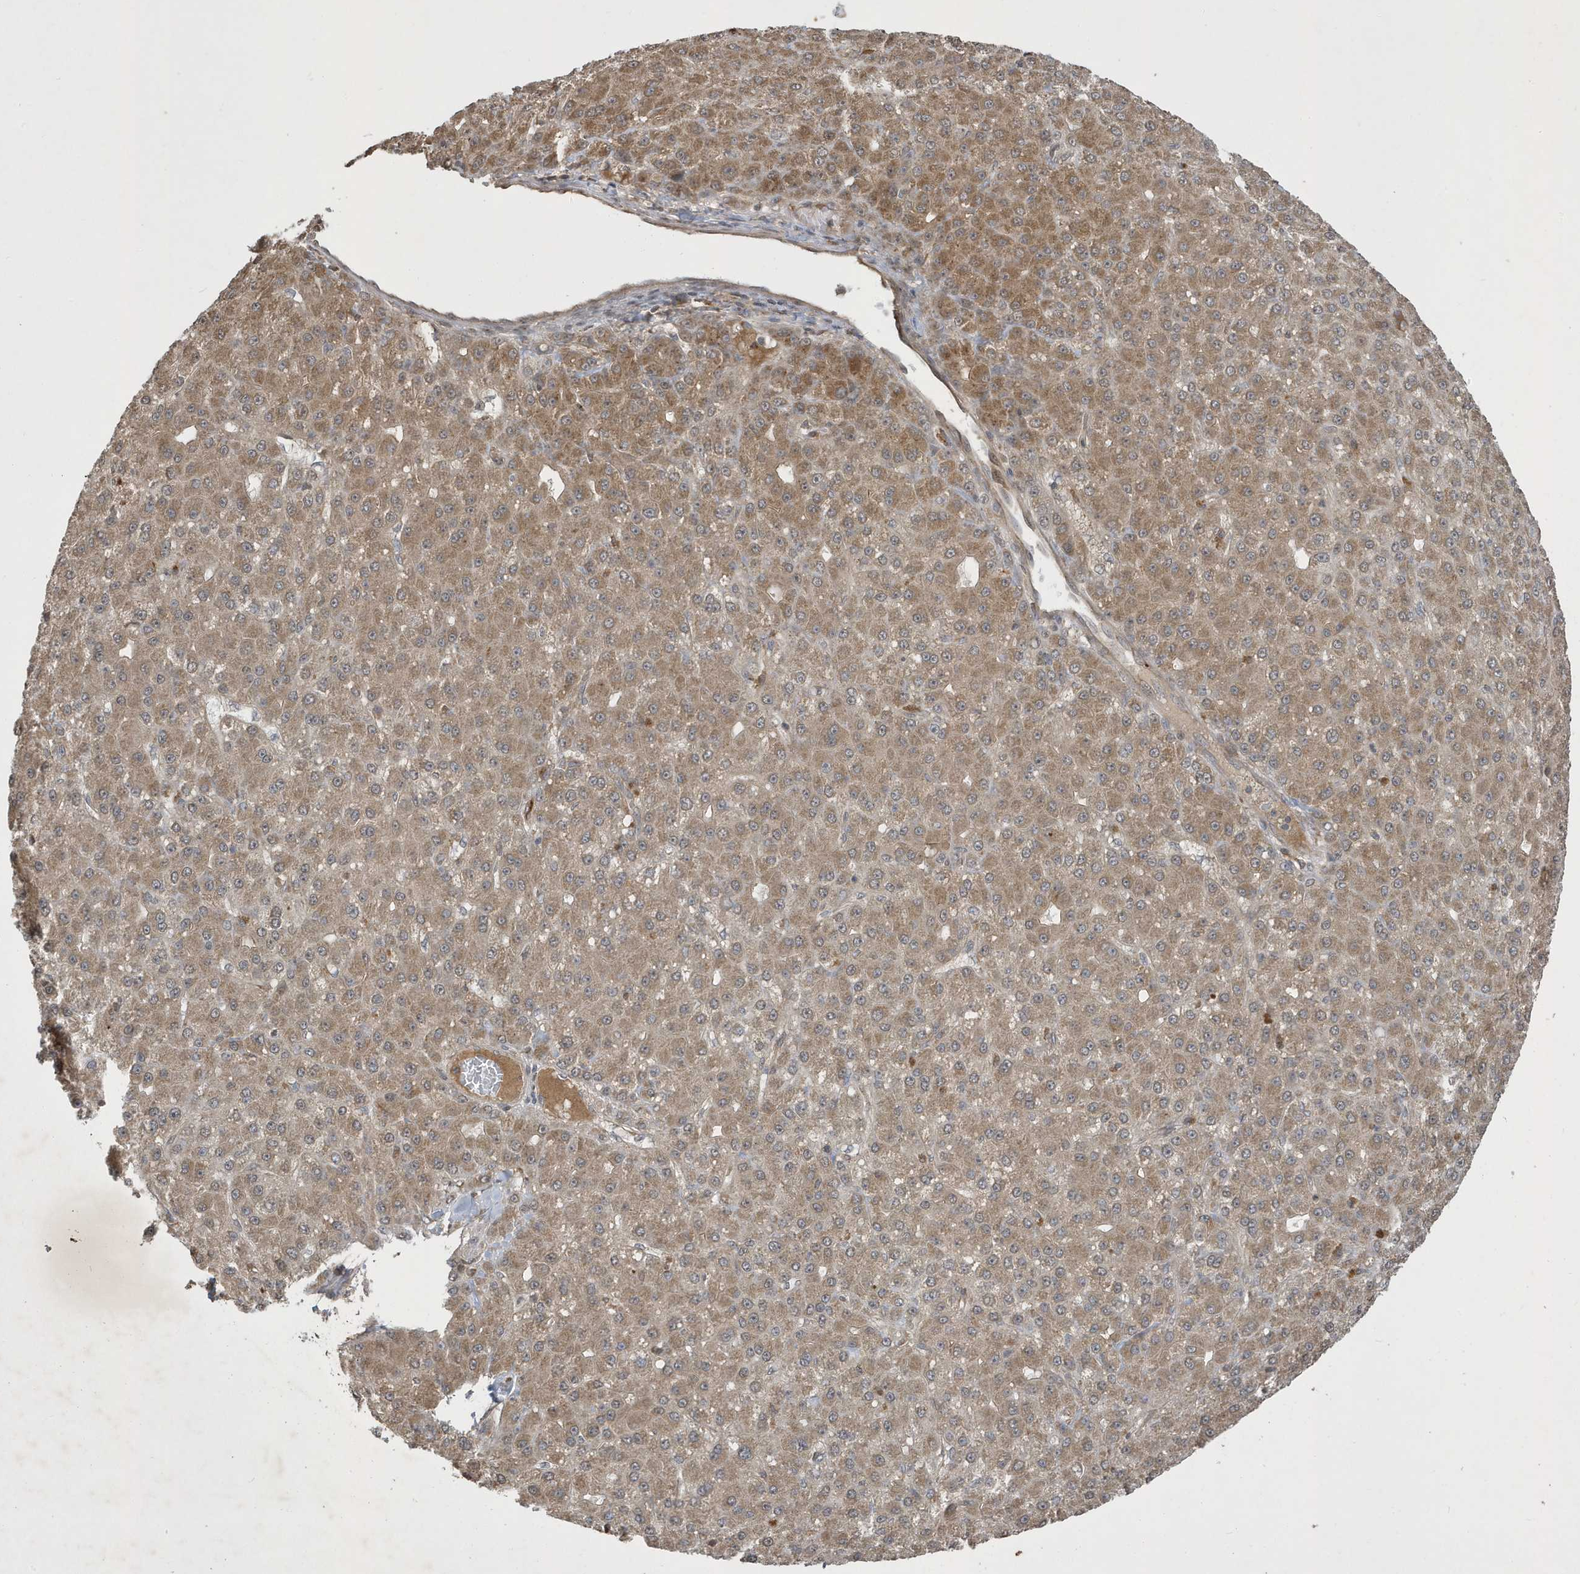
{"staining": {"intensity": "moderate", "quantity": "25%-75%", "location": "cytoplasmic/membranous"}, "tissue": "liver cancer", "cell_type": "Tumor cells", "image_type": "cancer", "snomed": [{"axis": "morphology", "description": "Carcinoma, Hepatocellular, NOS"}, {"axis": "topography", "description": "Liver"}], "caption": "Approximately 25%-75% of tumor cells in human liver hepatocellular carcinoma display moderate cytoplasmic/membranous protein expression as visualized by brown immunohistochemical staining.", "gene": "STX10", "patient": {"sex": "male", "age": 67}}